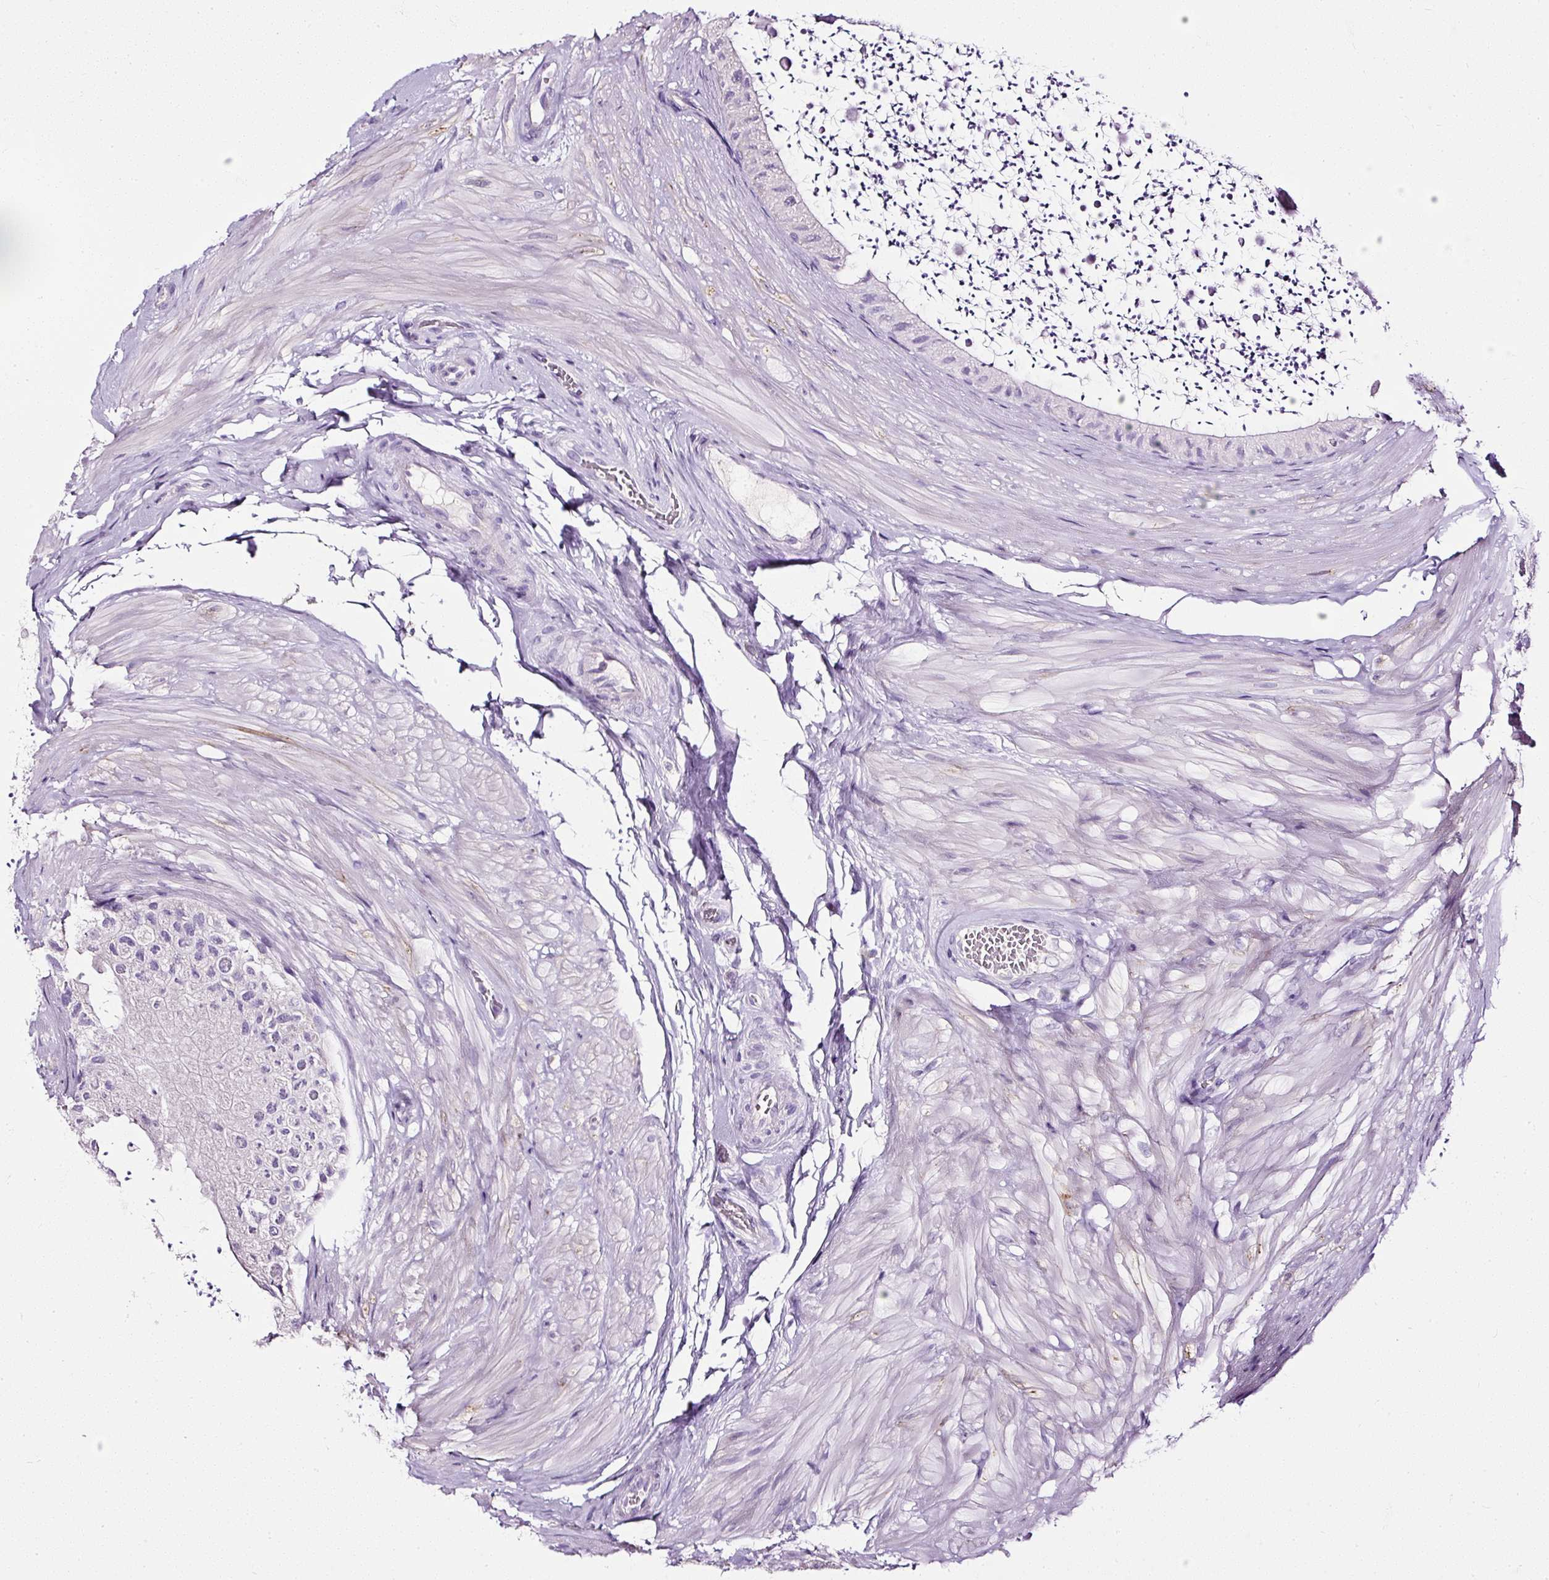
{"staining": {"intensity": "negative", "quantity": "none", "location": "none"}, "tissue": "epididymis", "cell_type": "Glandular cells", "image_type": "normal", "snomed": [{"axis": "morphology", "description": "Normal tissue, NOS"}, {"axis": "topography", "description": "Epididymis"}, {"axis": "topography", "description": "Peripheral nerve tissue"}], "caption": "DAB immunohistochemical staining of unremarkable epididymis reveals no significant positivity in glandular cells. Nuclei are stained in blue.", "gene": "ATP2A1", "patient": {"sex": "male", "age": 32}}